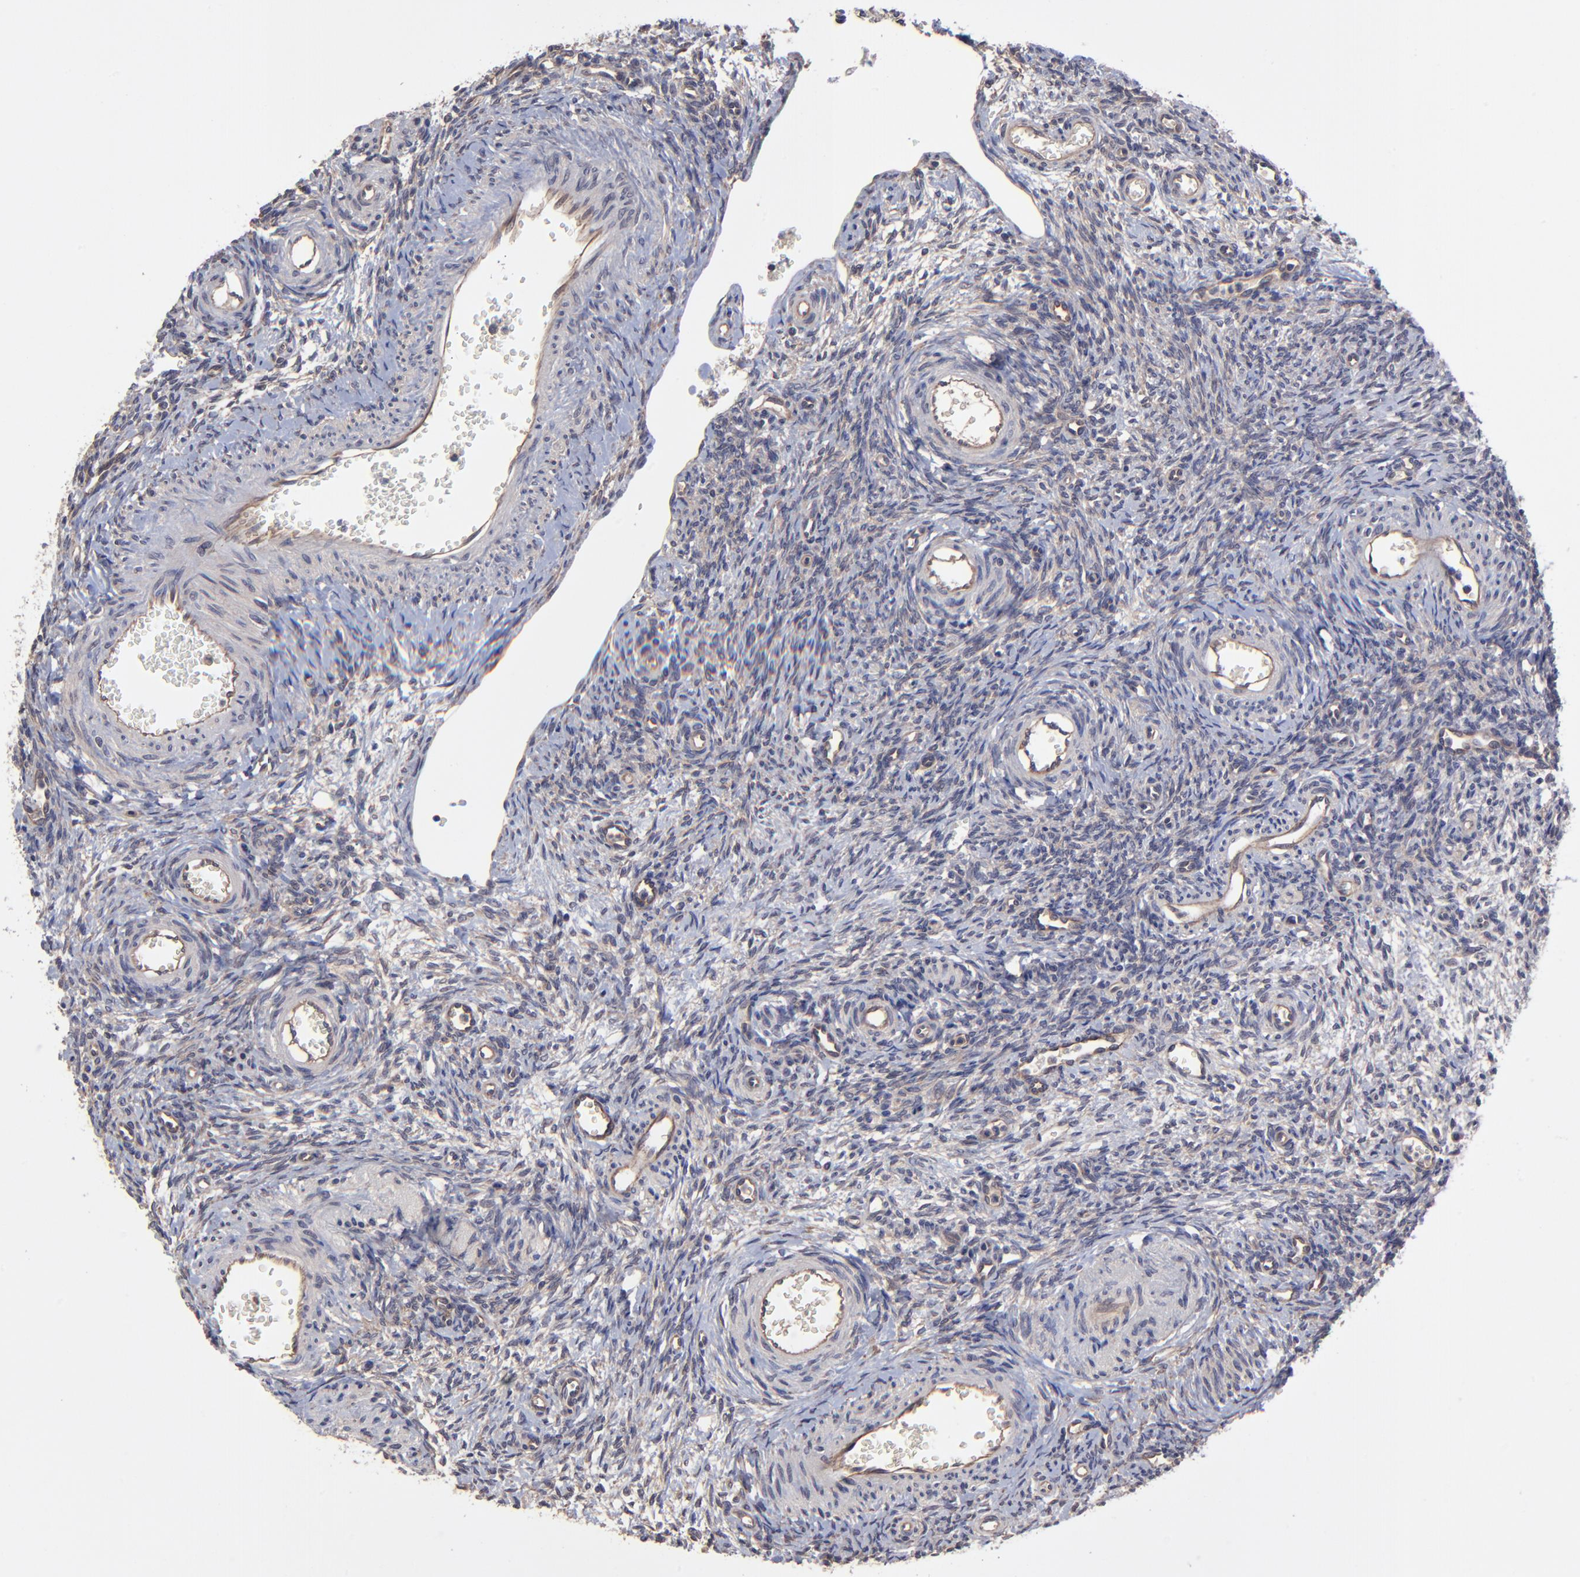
{"staining": {"intensity": "moderate", "quantity": ">75%", "location": "cytoplasmic/membranous"}, "tissue": "ovary", "cell_type": "Follicle cells", "image_type": "normal", "snomed": [{"axis": "morphology", "description": "Normal tissue, NOS"}, {"axis": "topography", "description": "Ovary"}], "caption": "The immunohistochemical stain labels moderate cytoplasmic/membranous expression in follicle cells of normal ovary. The protein is stained brown, and the nuclei are stained in blue (DAB (3,3'-diaminobenzidine) IHC with brightfield microscopy, high magnification).", "gene": "ZNF780A", "patient": {"sex": "female", "age": 39}}